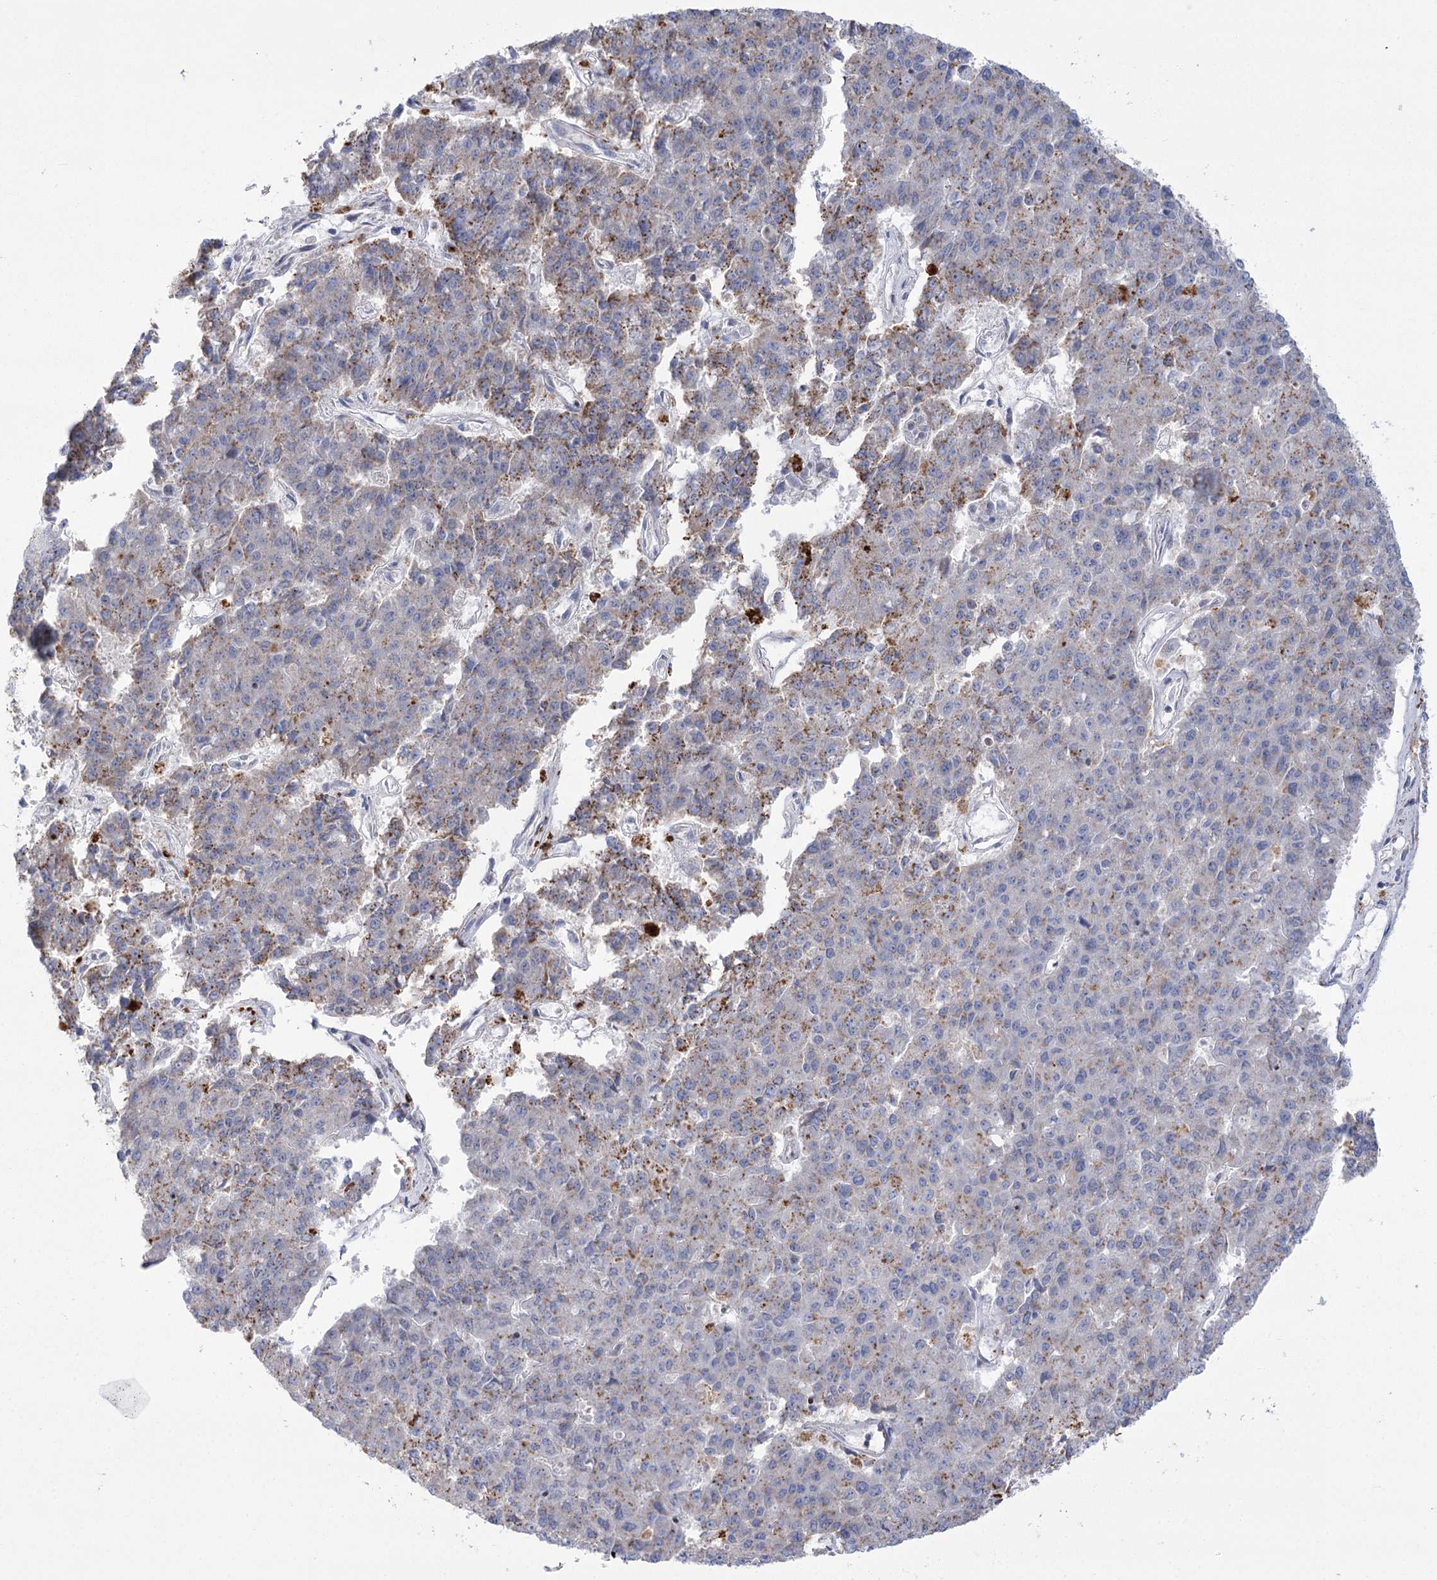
{"staining": {"intensity": "moderate", "quantity": "<25%", "location": "cytoplasmic/membranous"}, "tissue": "pancreatic cancer", "cell_type": "Tumor cells", "image_type": "cancer", "snomed": [{"axis": "morphology", "description": "Adenocarcinoma, NOS"}, {"axis": "topography", "description": "Pancreas"}], "caption": "Immunohistochemistry (IHC) histopathology image of adenocarcinoma (pancreatic) stained for a protein (brown), which reveals low levels of moderate cytoplasmic/membranous positivity in about <25% of tumor cells.", "gene": "NME7", "patient": {"sex": "male", "age": 50}}